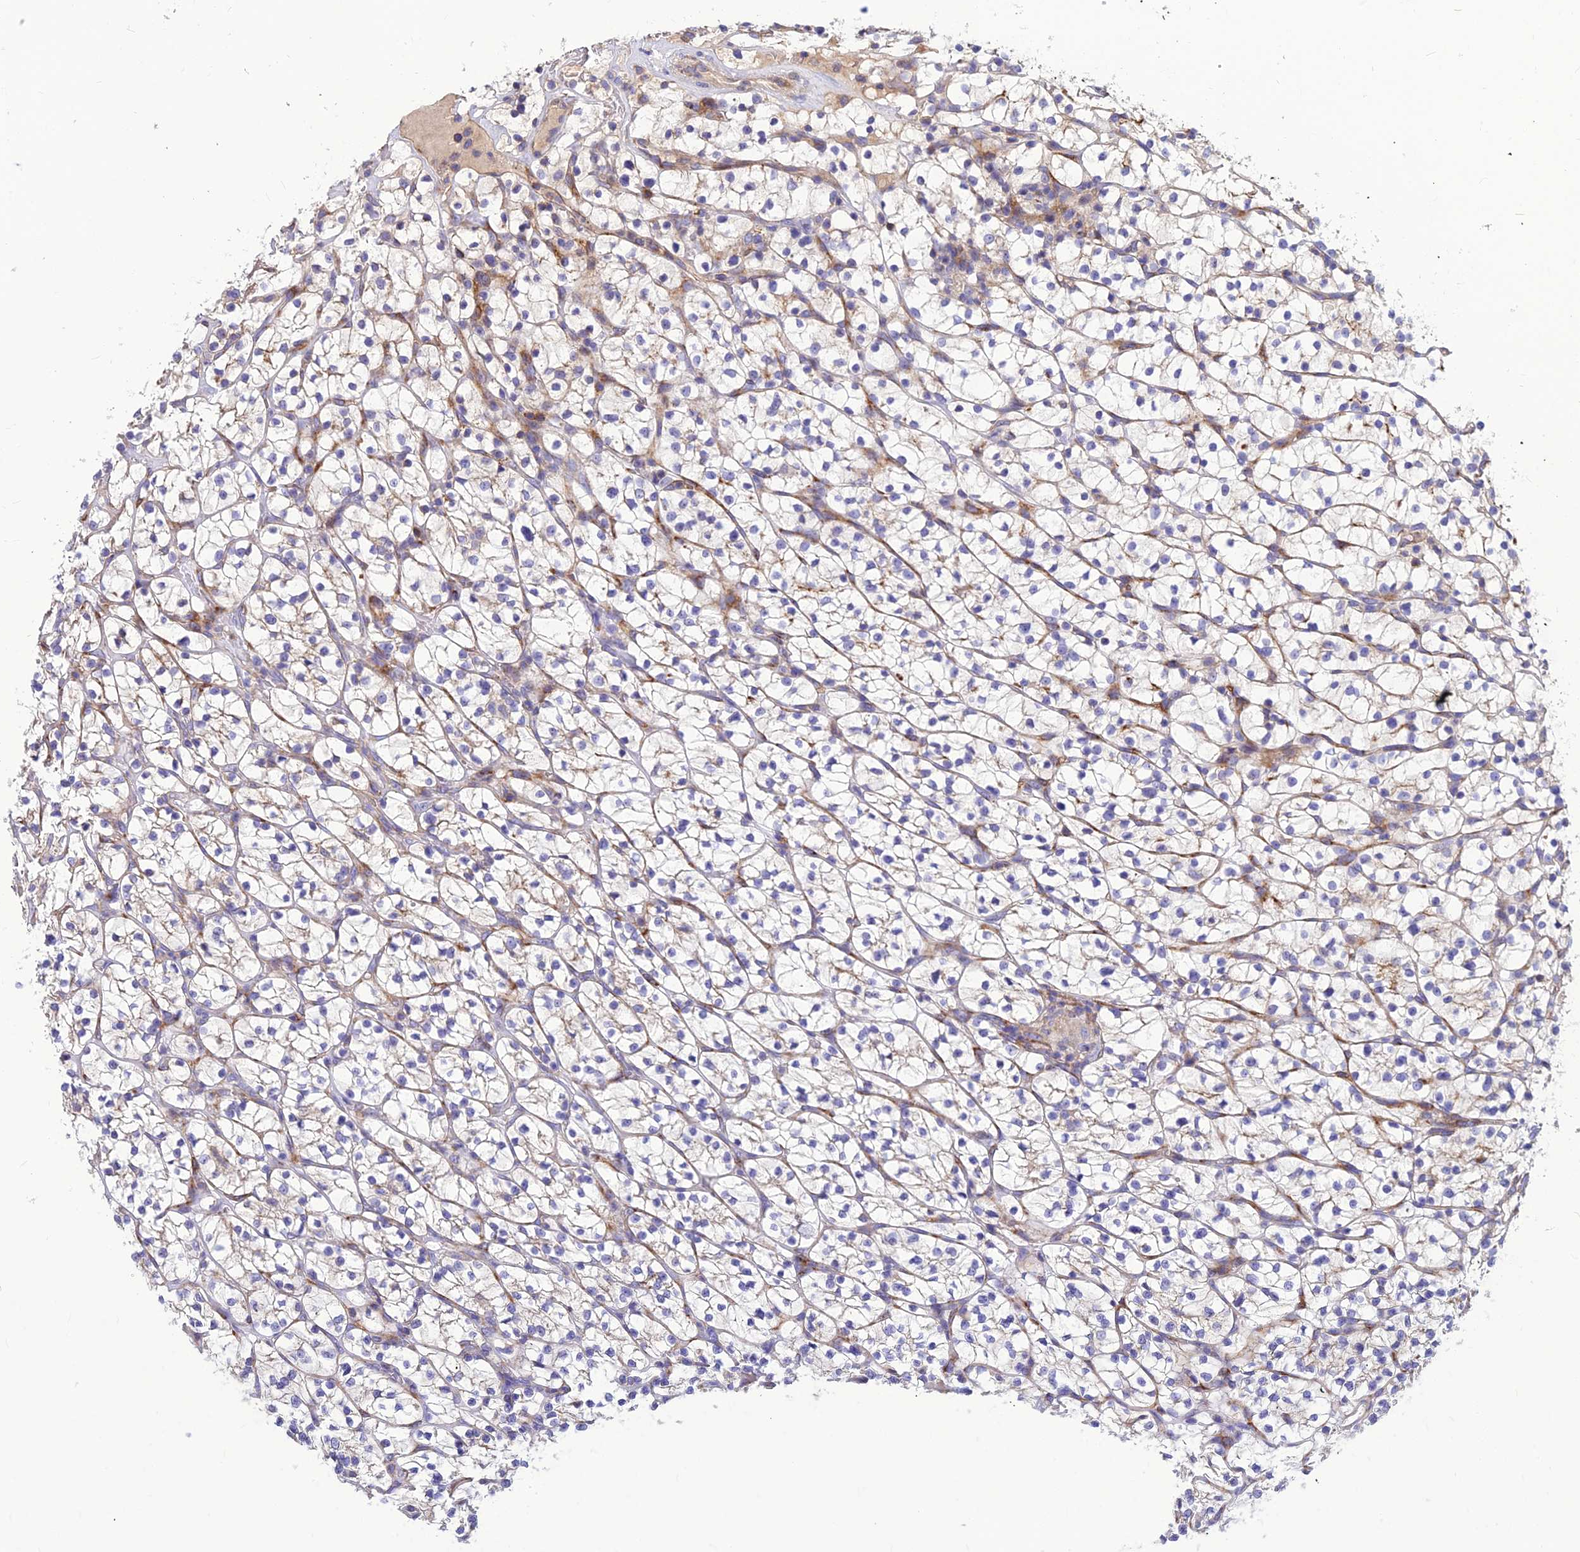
{"staining": {"intensity": "weak", "quantity": "25%-75%", "location": "cytoplasmic/membranous"}, "tissue": "renal cancer", "cell_type": "Tumor cells", "image_type": "cancer", "snomed": [{"axis": "morphology", "description": "Adenocarcinoma, NOS"}, {"axis": "topography", "description": "Kidney"}], "caption": "Weak cytoplasmic/membranous positivity for a protein is seen in approximately 25%-75% of tumor cells of renal cancer (adenocarcinoma) using IHC.", "gene": "ASPHD1", "patient": {"sex": "female", "age": 64}}